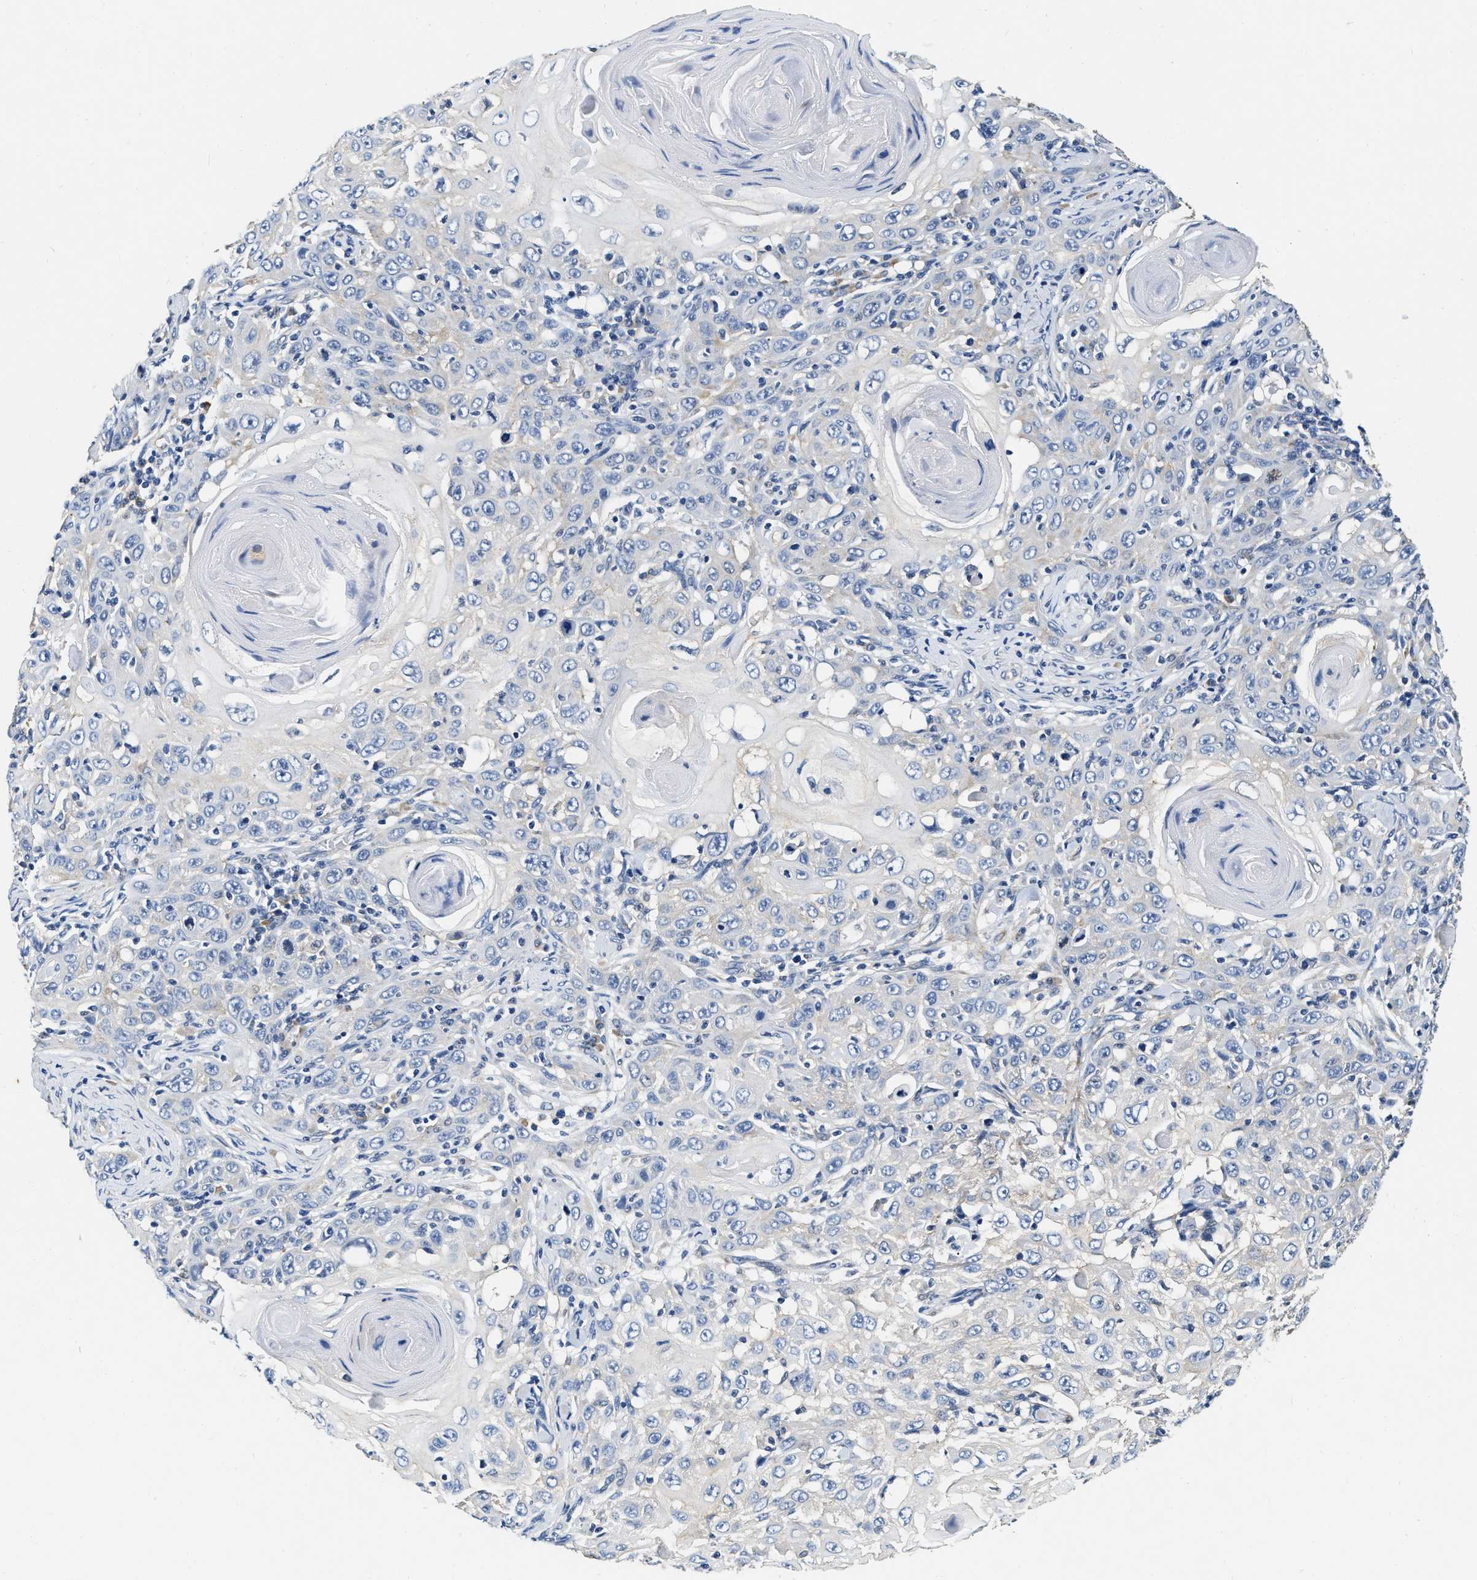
{"staining": {"intensity": "negative", "quantity": "none", "location": "none"}, "tissue": "skin cancer", "cell_type": "Tumor cells", "image_type": "cancer", "snomed": [{"axis": "morphology", "description": "Squamous cell carcinoma, NOS"}, {"axis": "topography", "description": "Skin"}], "caption": "Histopathology image shows no significant protein staining in tumor cells of skin squamous cell carcinoma.", "gene": "EIF2AK2", "patient": {"sex": "female", "age": 88}}